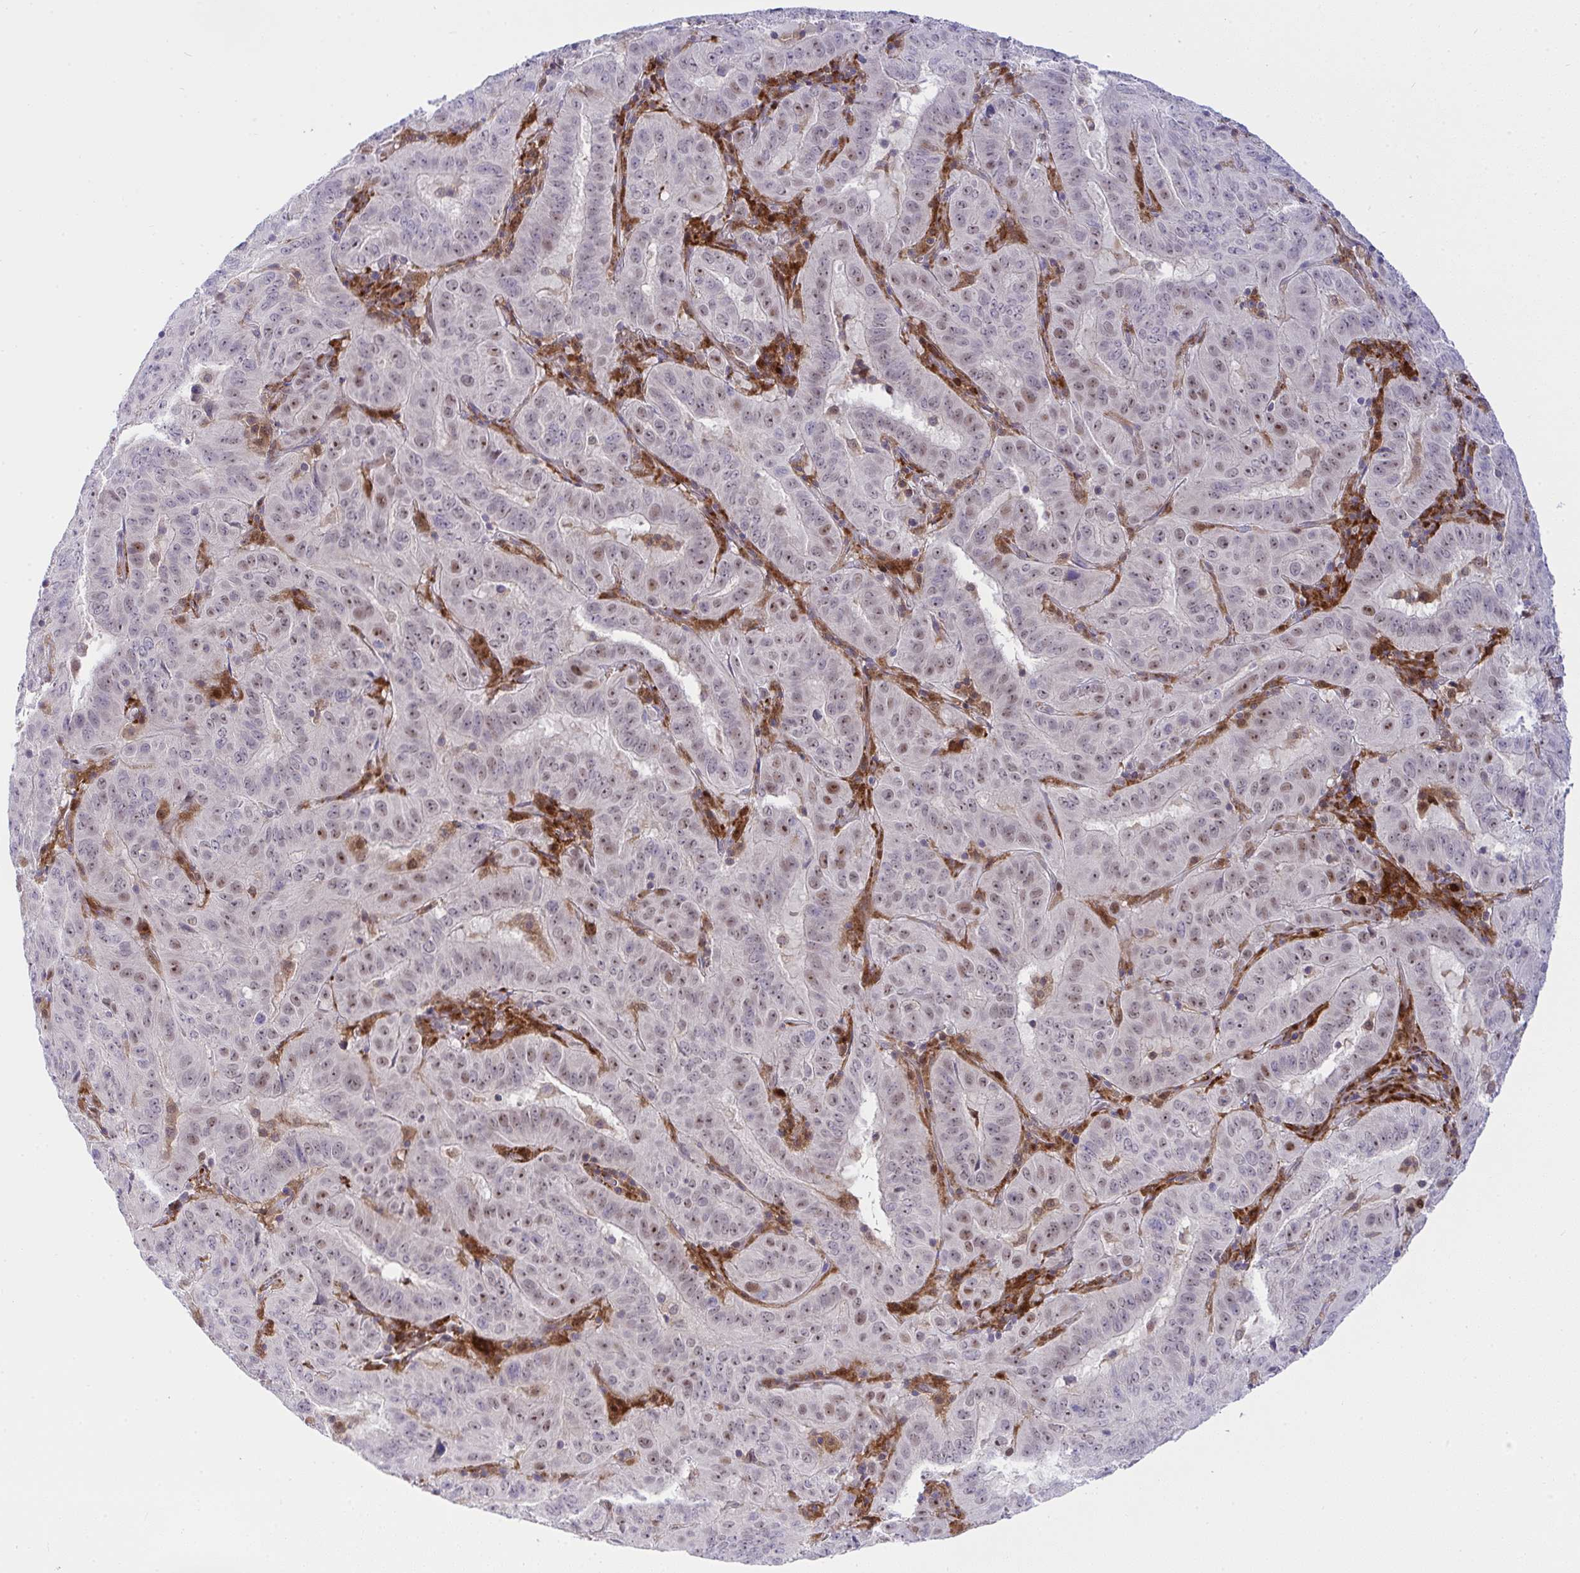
{"staining": {"intensity": "moderate", "quantity": "<25%", "location": "nuclear"}, "tissue": "pancreatic cancer", "cell_type": "Tumor cells", "image_type": "cancer", "snomed": [{"axis": "morphology", "description": "Adenocarcinoma, NOS"}, {"axis": "topography", "description": "Pancreas"}], "caption": "Tumor cells reveal low levels of moderate nuclear staining in approximately <25% of cells in human pancreatic cancer (adenocarcinoma).", "gene": "ZNF554", "patient": {"sex": "male", "age": 63}}